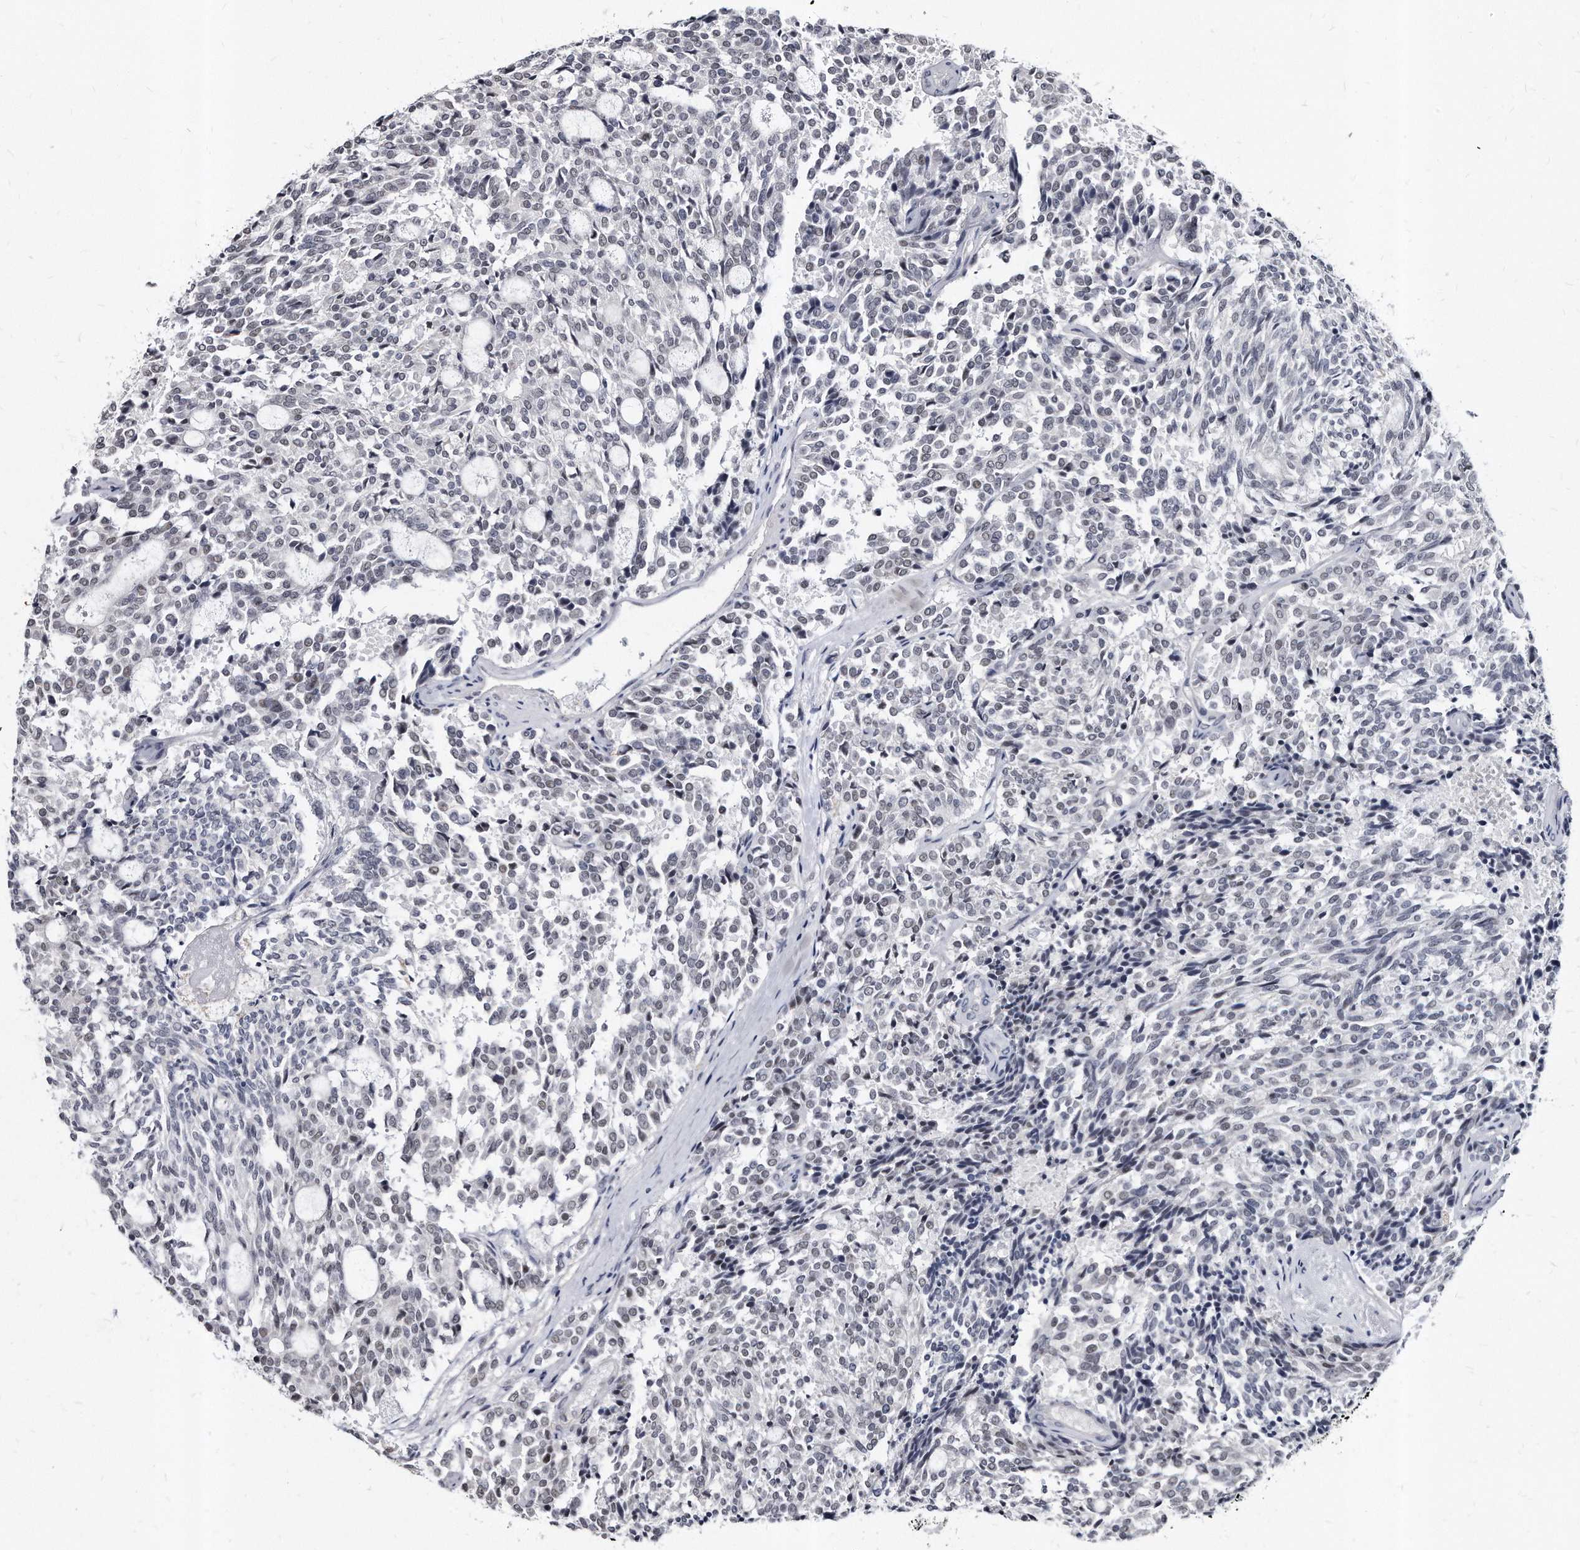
{"staining": {"intensity": "negative", "quantity": "none", "location": "none"}, "tissue": "carcinoid", "cell_type": "Tumor cells", "image_type": "cancer", "snomed": [{"axis": "morphology", "description": "Carcinoid, malignant, NOS"}, {"axis": "topography", "description": "Pancreas"}], "caption": "Immunohistochemistry (IHC) of human malignant carcinoid reveals no expression in tumor cells.", "gene": "KLHDC3", "patient": {"sex": "female", "age": 54}}